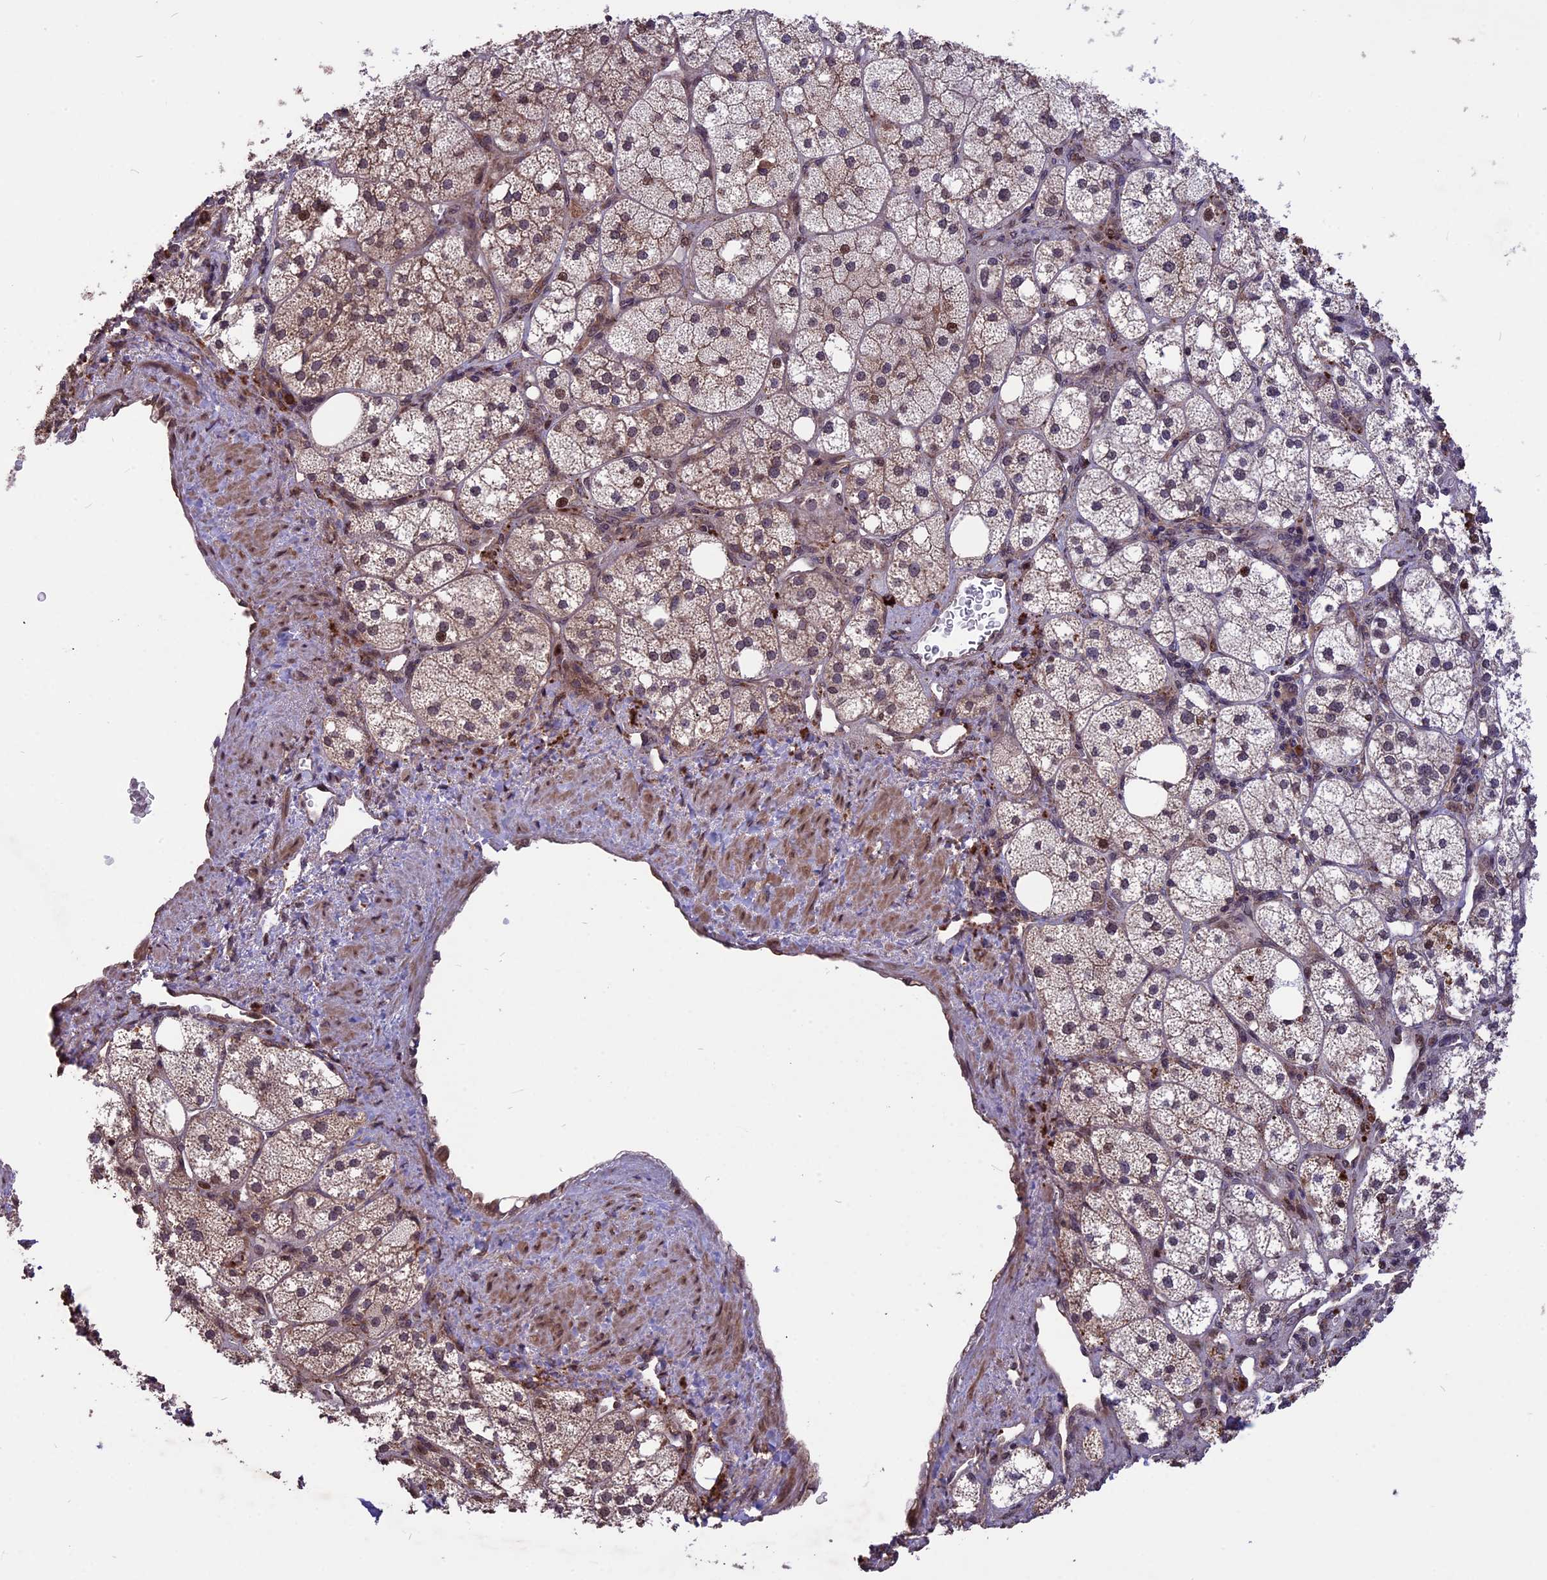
{"staining": {"intensity": "strong", "quantity": "25%-75%", "location": "cytoplasmic/membranous,nuclear"}, "tissue": "adrenal gland", "cell_type": "Glandular cells", "image_type": "normal", "snomed": [{"axis": "morphology", "description": "Normal tissue, NOS"}, {"axis": "topography", "description": "Adrenal gland"}], "caption": "High-power microscopy captured an immunohistochemistry (IHC) photomicrograph of unremarkable adrenal gland, revealing strong cytoplasmic/membranous,nuclear expression in approximately 25%-75% of glandular cells. (DAB IHC, brown staining for protein, blue staining for nuclei).", "gene": "ZNF598", "patient": {"sex": "male", "age": 61}}